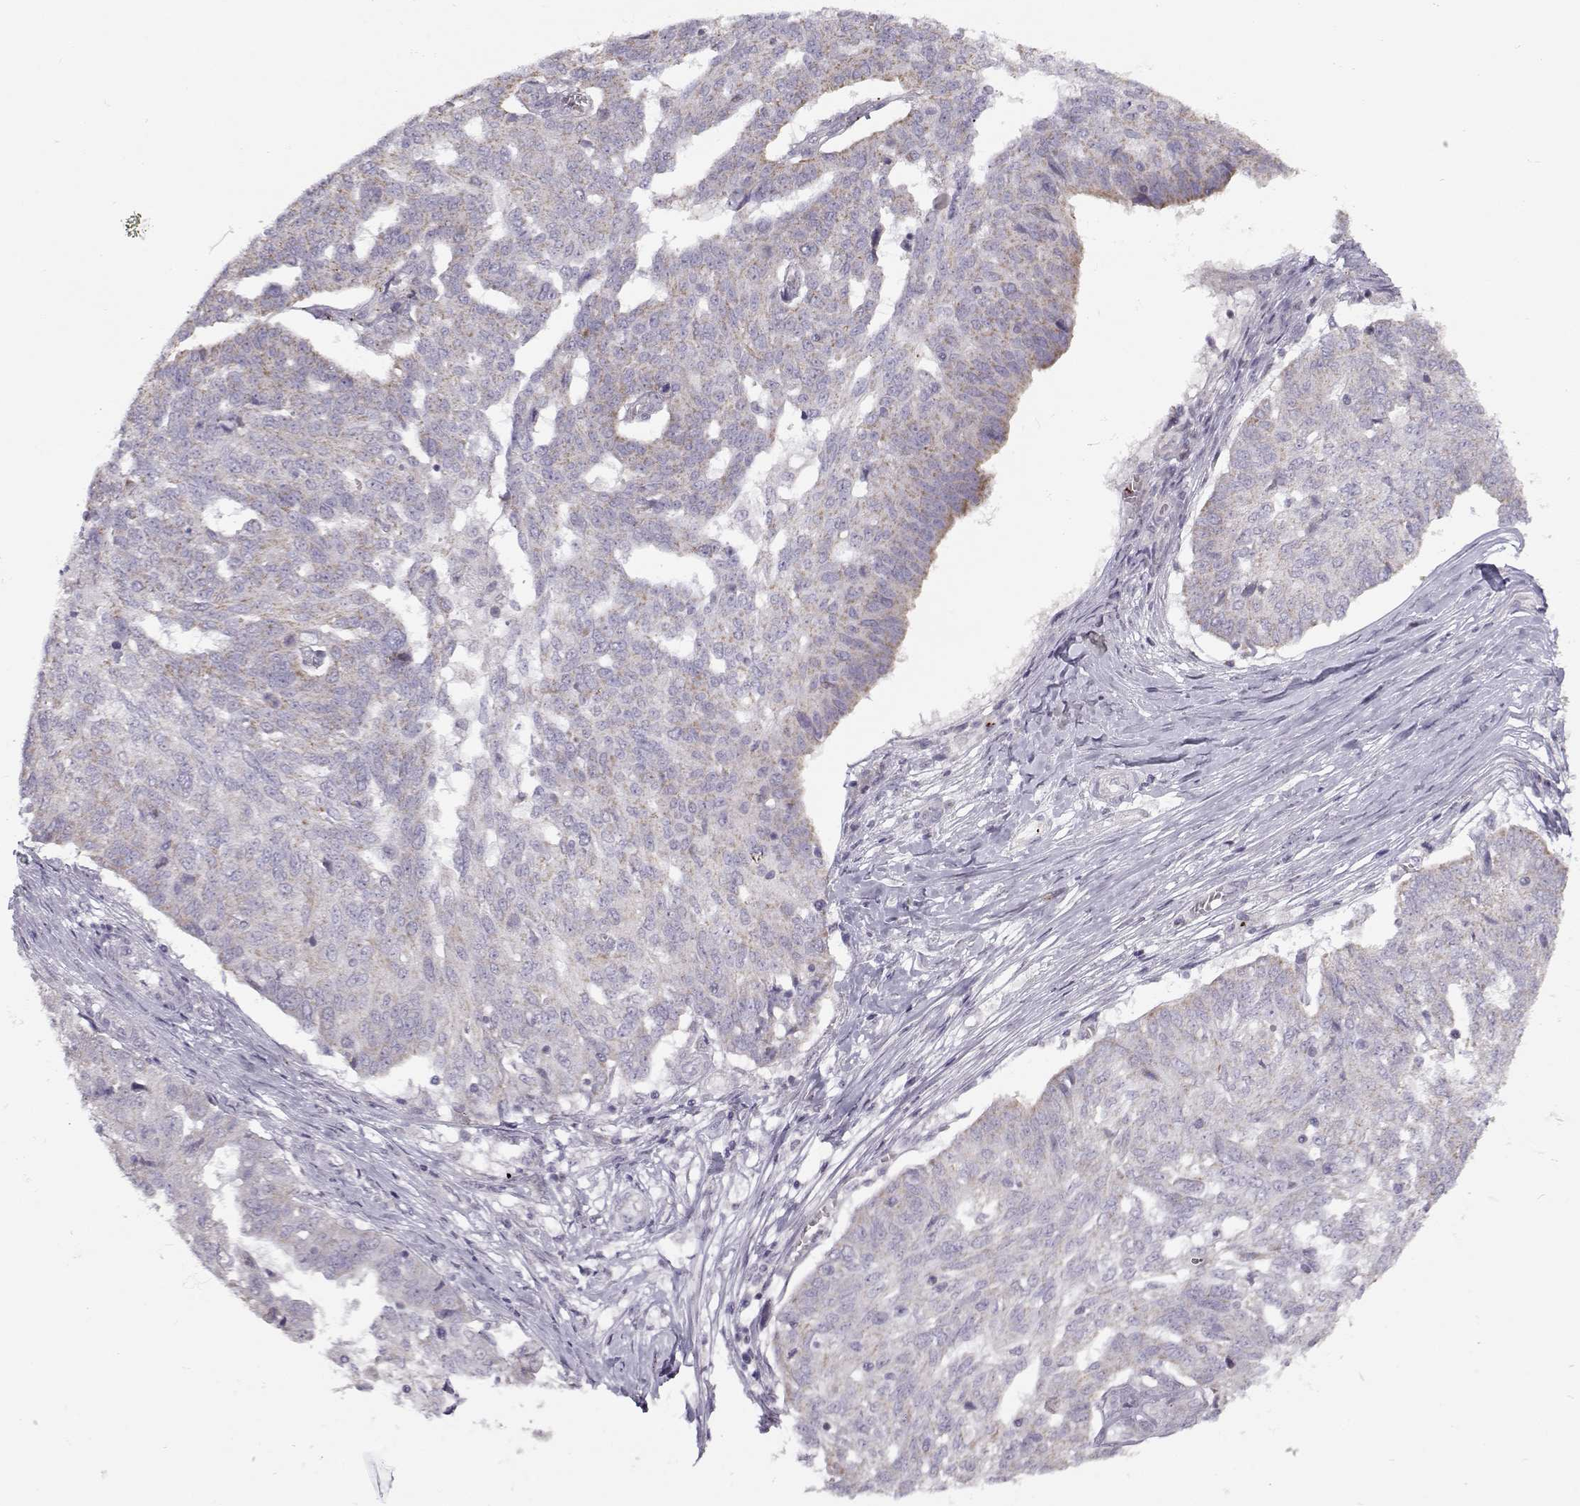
{"staining": {"intensity": "negative", "quantity": "none", "location": "none"}, "tissue": "ovarian cancer", "cell_type": "Tumor cells", "image_type": "cancer", "snomed": [{"axis": "morphology", "description": "Cystadenocarcinoma, serous, NOS"}, {"axis": "topography", "description": "Ovary"}], "caption": "High magnification brightfield microscopy of ovarian cancer stained with DAB (3,3'-diaminobenzidine) (brown) and counterstained with hematoxylin (blue): tumor cells show no significant staining.", "gene": "KLF17", "patient": {"sex": "female", "age": 67}}